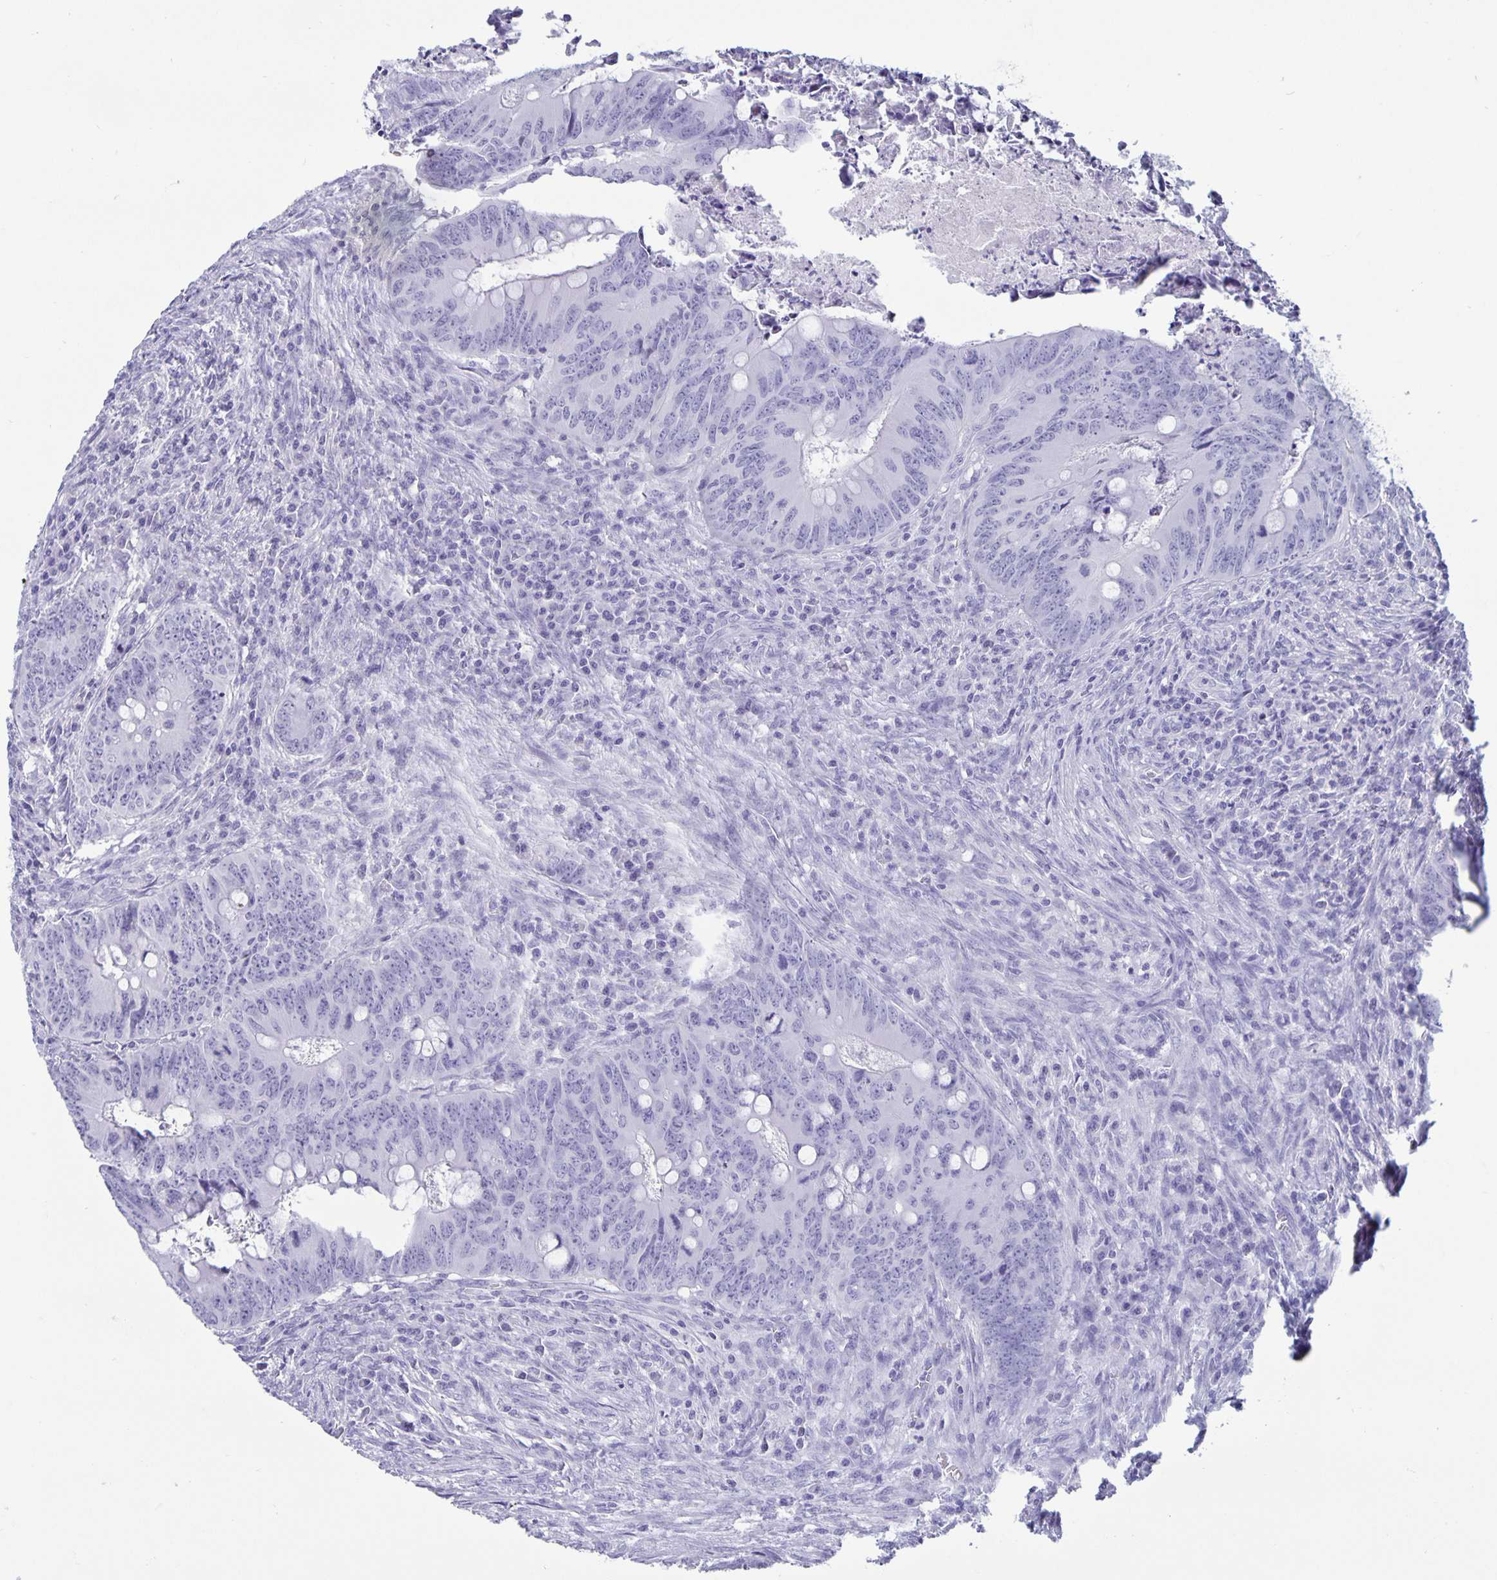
{"staining": {"intensity": "negative", "quantity": "none", "location": "none"}, "tissue": "colorectal cancer", "cell_type": "Tumor cells", "image_type": "cancer", "snomed": [{"axis": "morphology", "description": "Adenocarcinoma, NOS"}, {"axis": "topography", "description": "Colon"}], "caption": "Tumor cells are negative for protein expression in human colorectal adenocarcinoma.", "gene": "BPIFA3", "patient": {"sex": "female", "age": 74}}